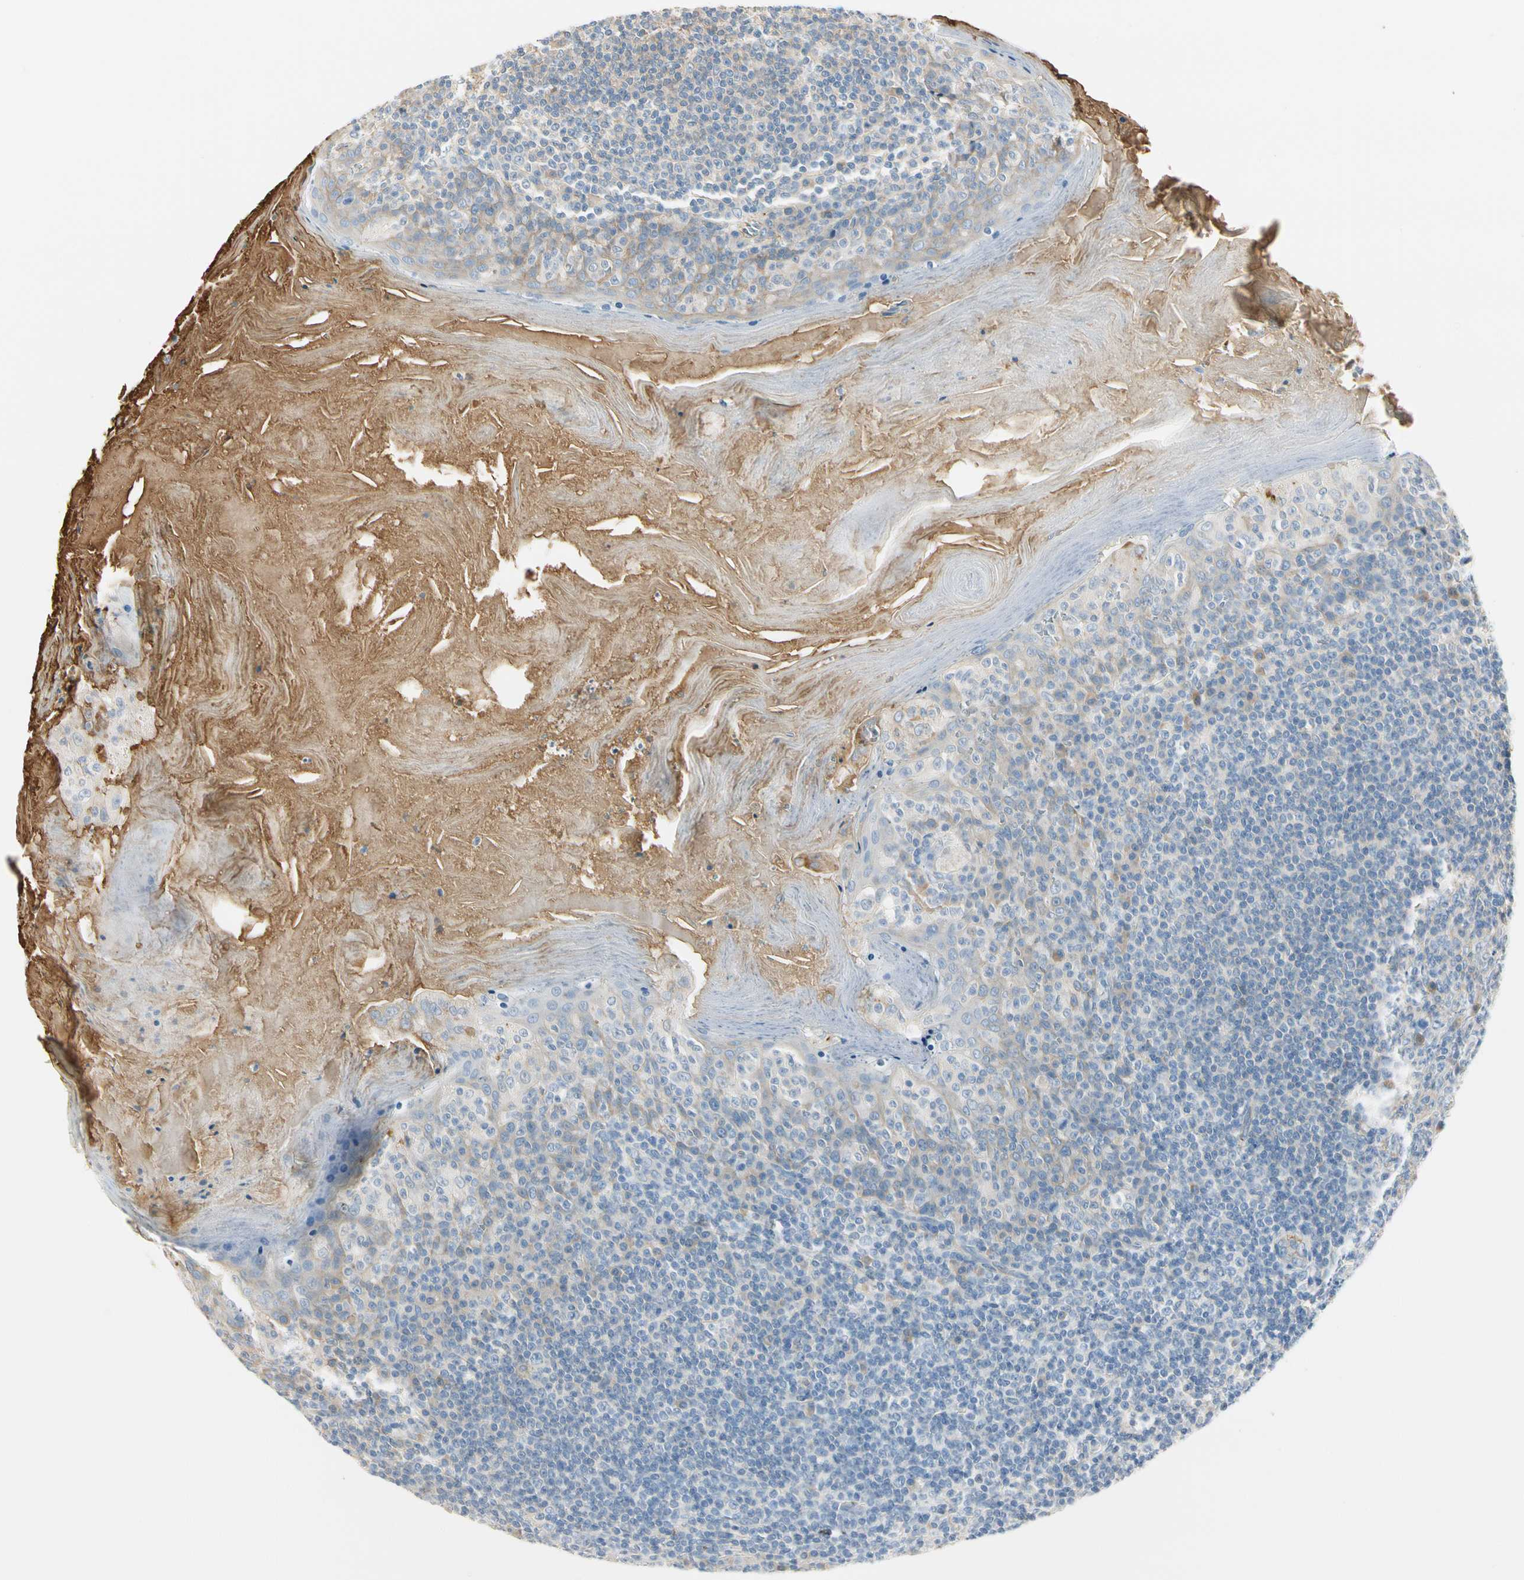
{"staining": {"intensity": "weak", "quantity": "25%-75%", "location": "cytoplasmic/membranous"}, "tissue": "tonsil", "cell_type": "Germinal center cells", "image_type": "normal", "snomed": [{"axis": "morphology", "description": "Normal tissue, NOS"}, {"axis": "topography", "description": "Tonsil"}], "caption": "Immunohistochemical staining of benign human tonsil shows low levels of weak cytoplasmic/membranous positivity in about 25%-75% of germinal center cells.", "gene": "LAMB3", "patient": {"sex": "male", "age": 31}}